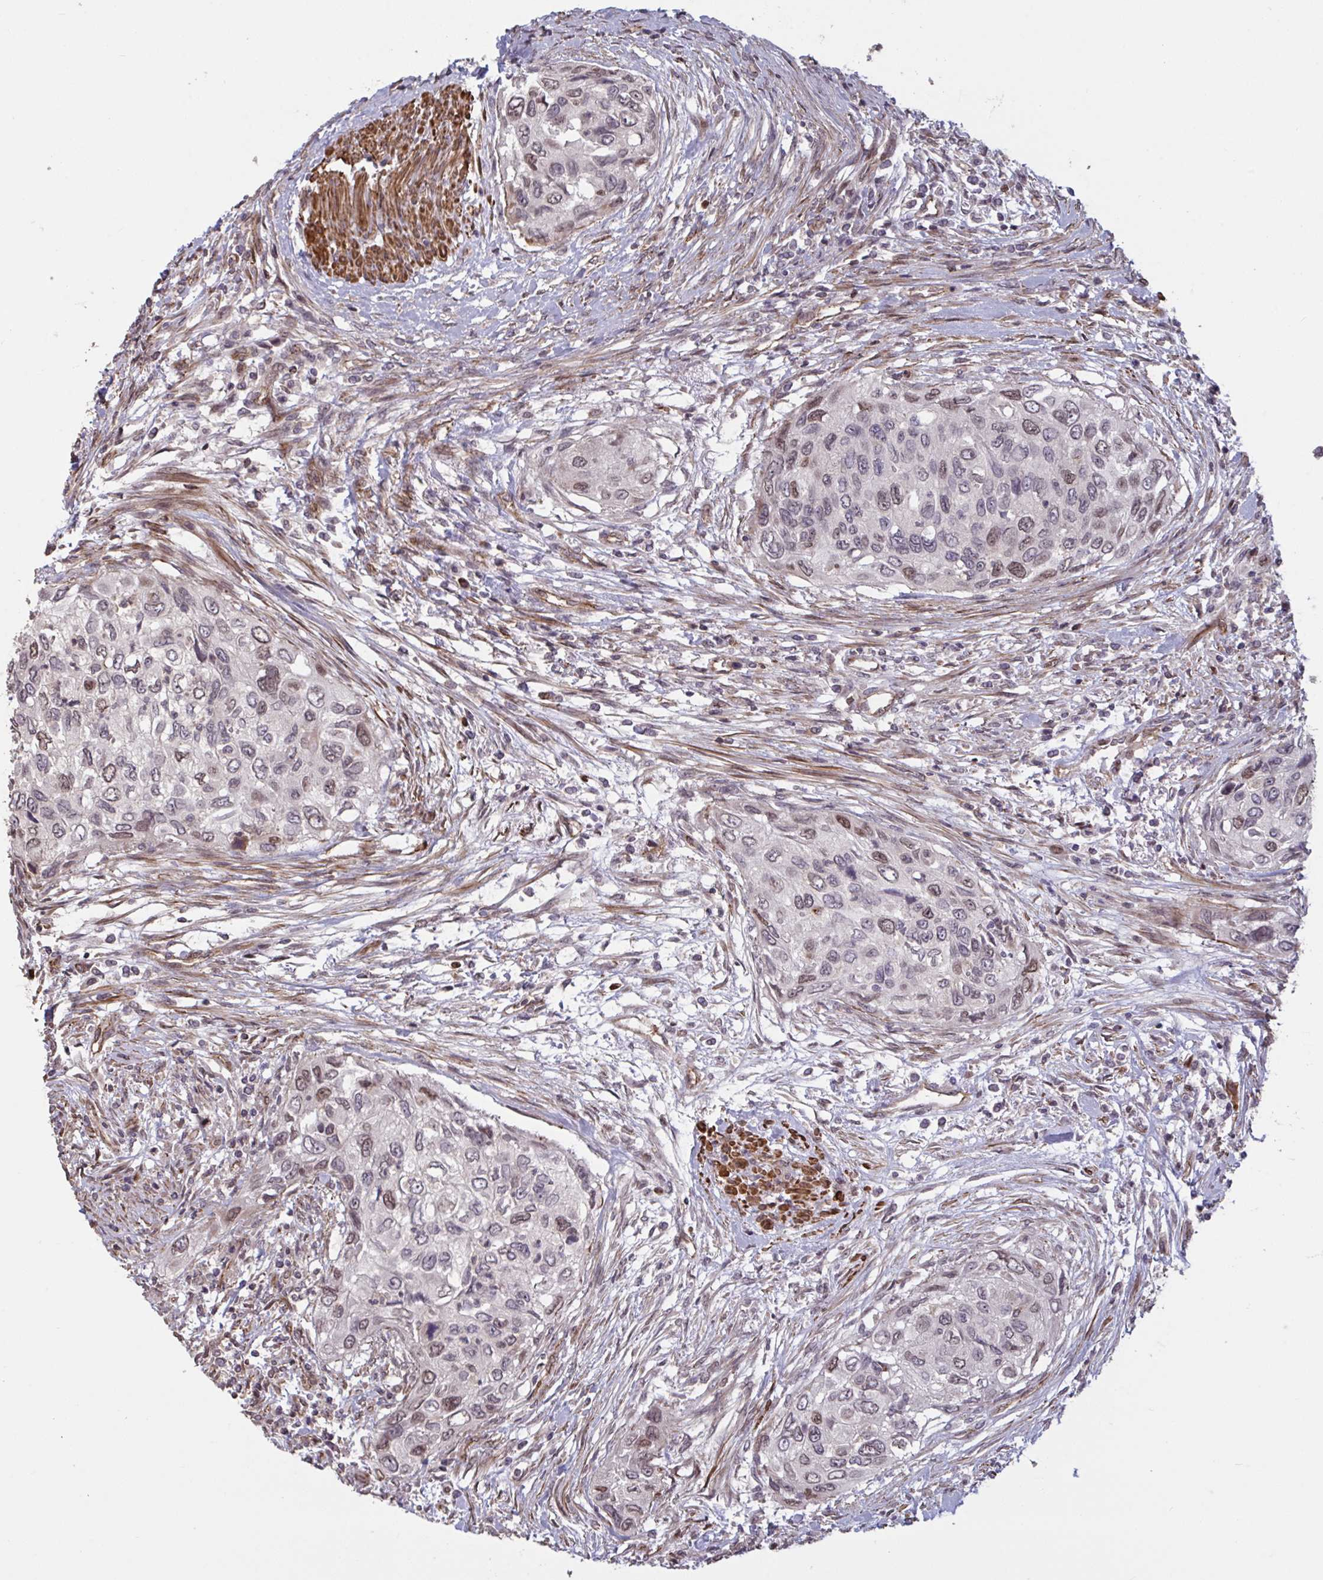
{"staining": {"intensity": "moderate", "quantity": "<25%", "location": "nuclear"}, "tissue": "urothelial cancer", "cell_type": "Tumor cells", "image_type": "cancer", "snomed": [{"axis": "morphology", "description": "Urothelial carcinoma, High grade"}, {"axis": "topography", "description": "Urinary bladder"}], "caption": "Urothelial cancer was stained to show a protein in brown. There is low levels of moderate nuclear positivity in about <25% of tumor cells. Immunohistochemistry (ihc) stains the protein in brown and the nuclei are stained blue.", "gene": "IPO5", "patient": {"sex": "female", "age": 60}}